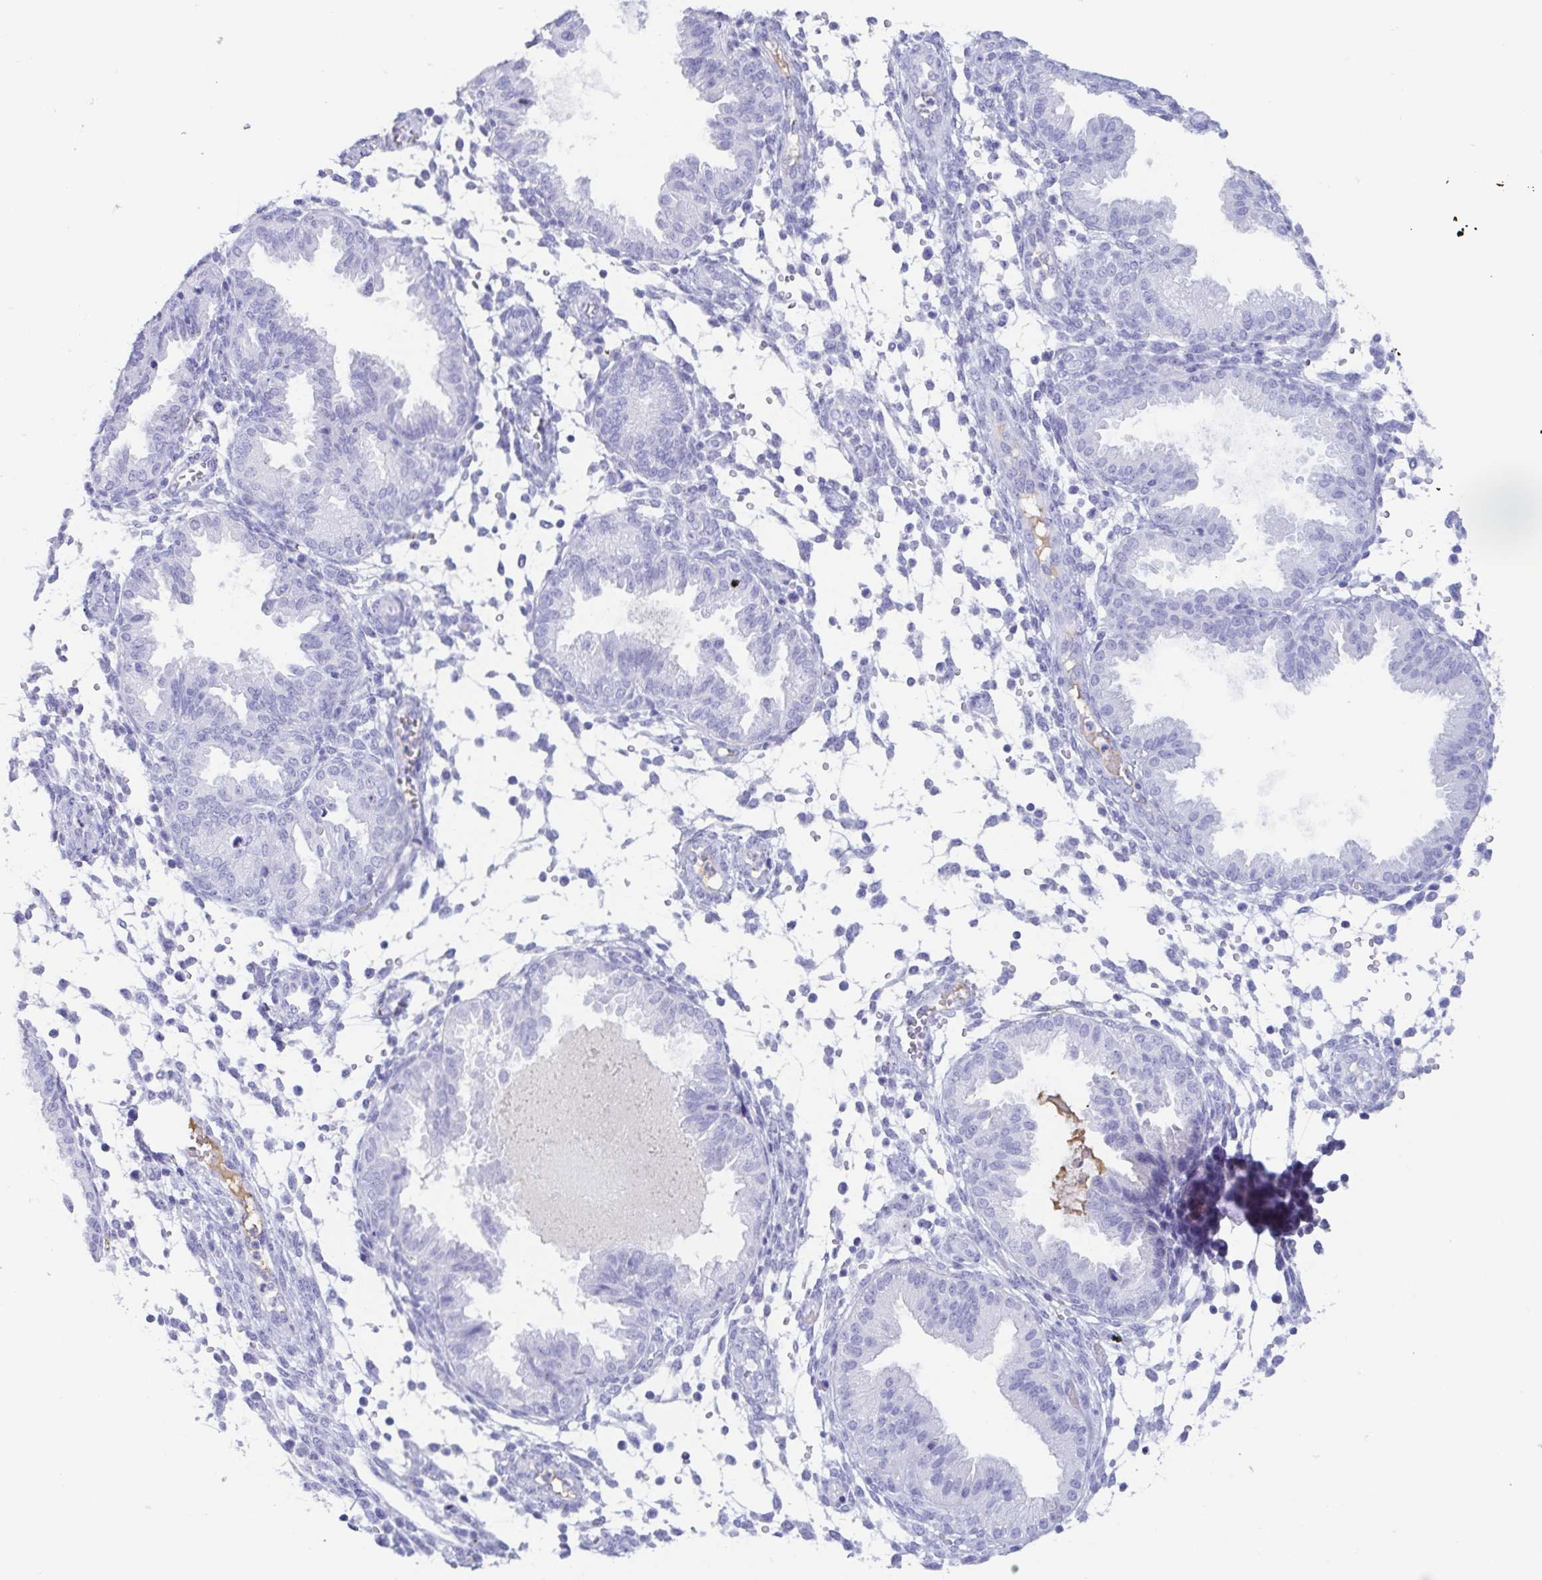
{"staining": {"intensity": "negative", "quantity": "none", "location": "none"}, "tissue": "endometrium", "cell_type": "Cells in endometrial stroma", "image_type": "normal", "snomed": [{"axis": "morphology", "description": "Normal tissue, NOS"}, {"axis": "topography", "description": "Endometrium"}], "caption": "A histopathology image of endometrium stained for a protein shows no brown staining in cells in endometrial stroma.", "gene": "GKN1", "patient": {"sex": "female", "age": 33}}